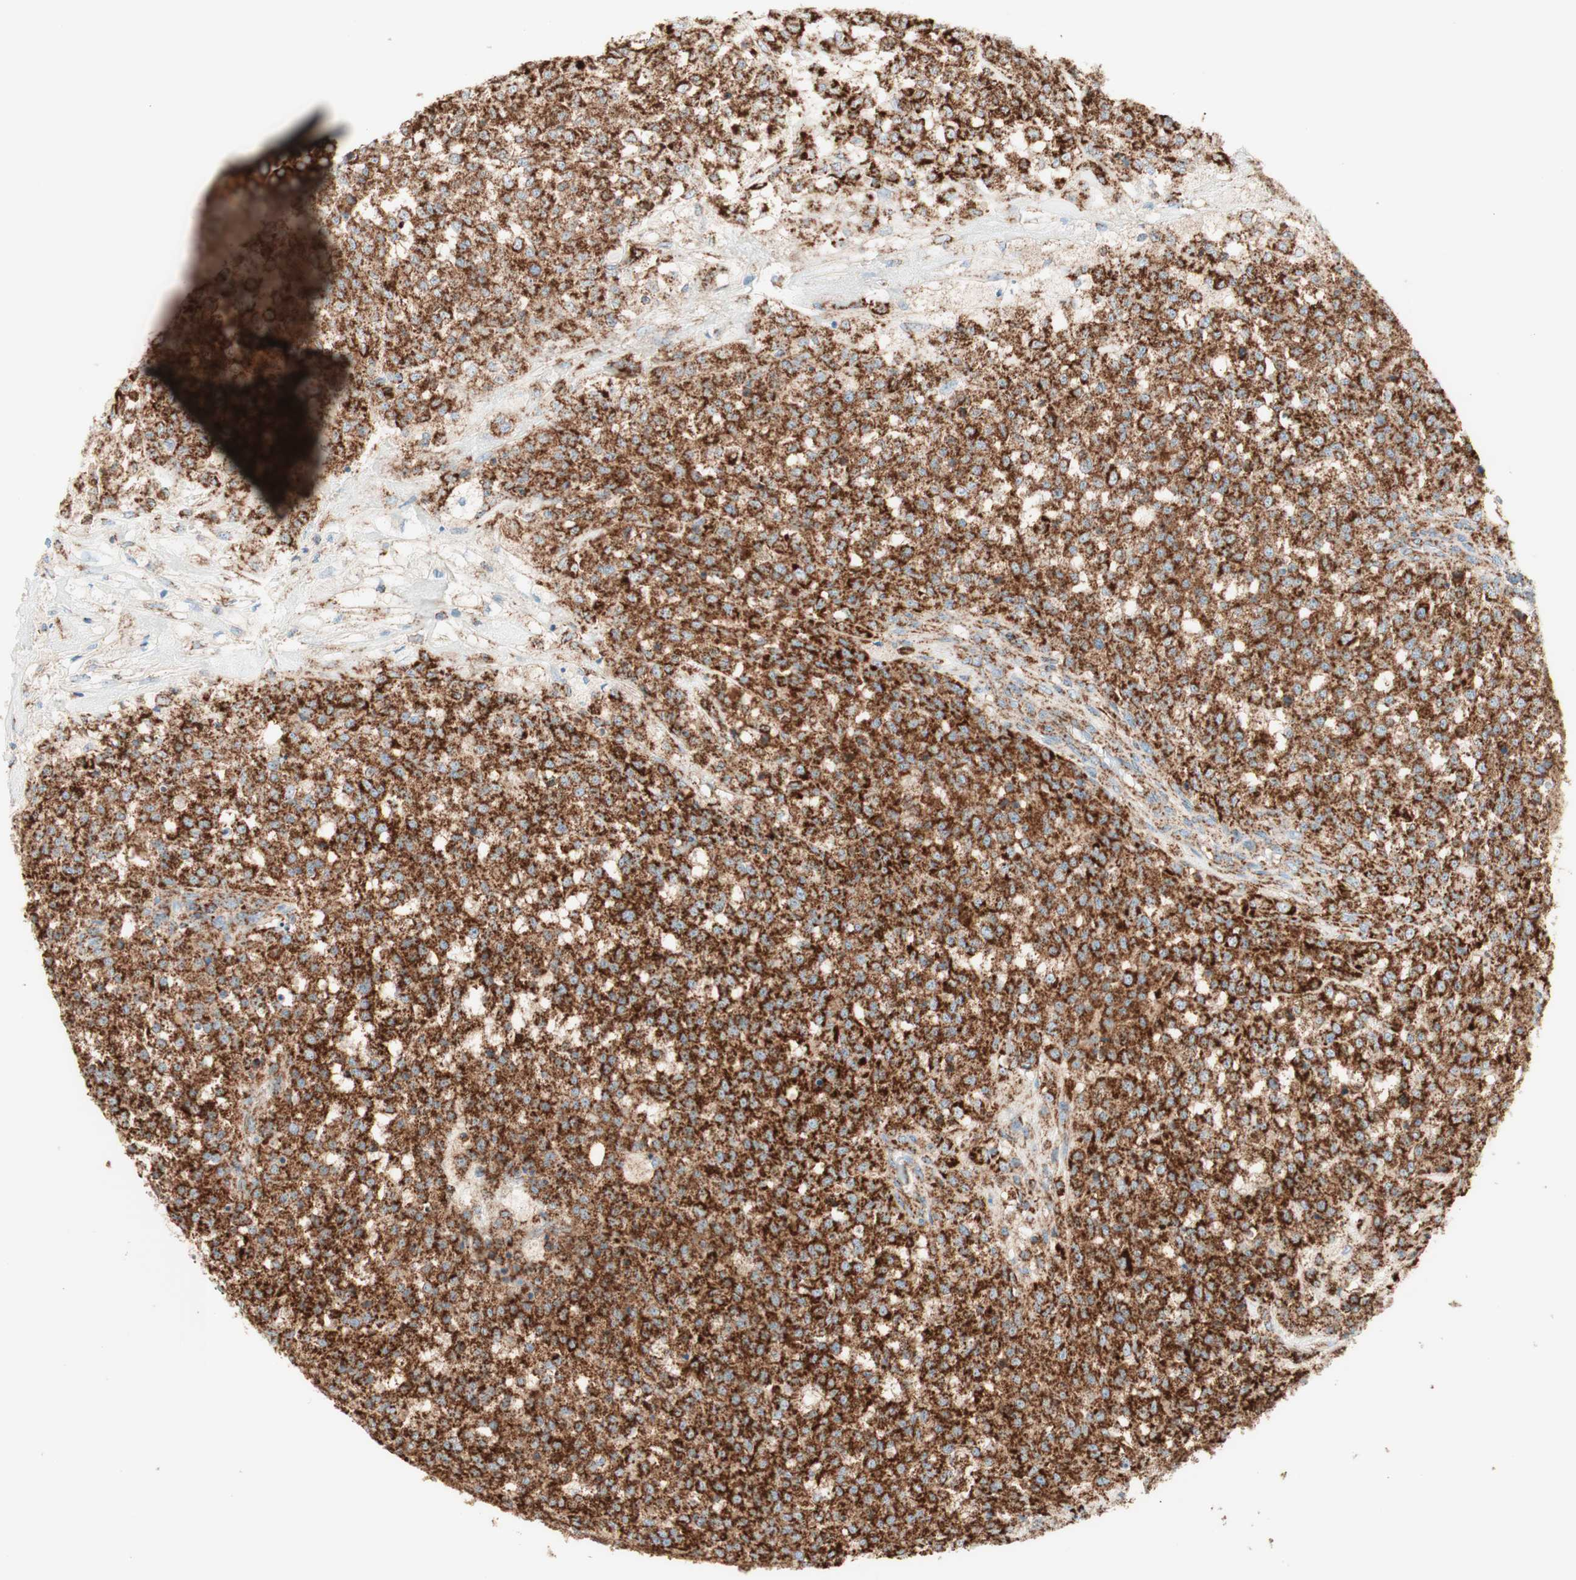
{"staining": {"intensity": "strong", "quantity": ">75%", "location": "cytoplasmic/membranous"}, "tissue": "testis cancer", "cell_type": "Tumor cells", "image_type": "cancer", "snomed": [{"axis": "morphology", "description": "Seminoma, NOS"}, {"axis": "topography", "description": "Testis"}], "caption": "Tumor cells exhibit strong cytoplasmic/membranous positivity in approximately >75% of cells in testis cancer (seminoma).", "gene": "TOMM20", "patient": {"sex": "male", "age": 59}}